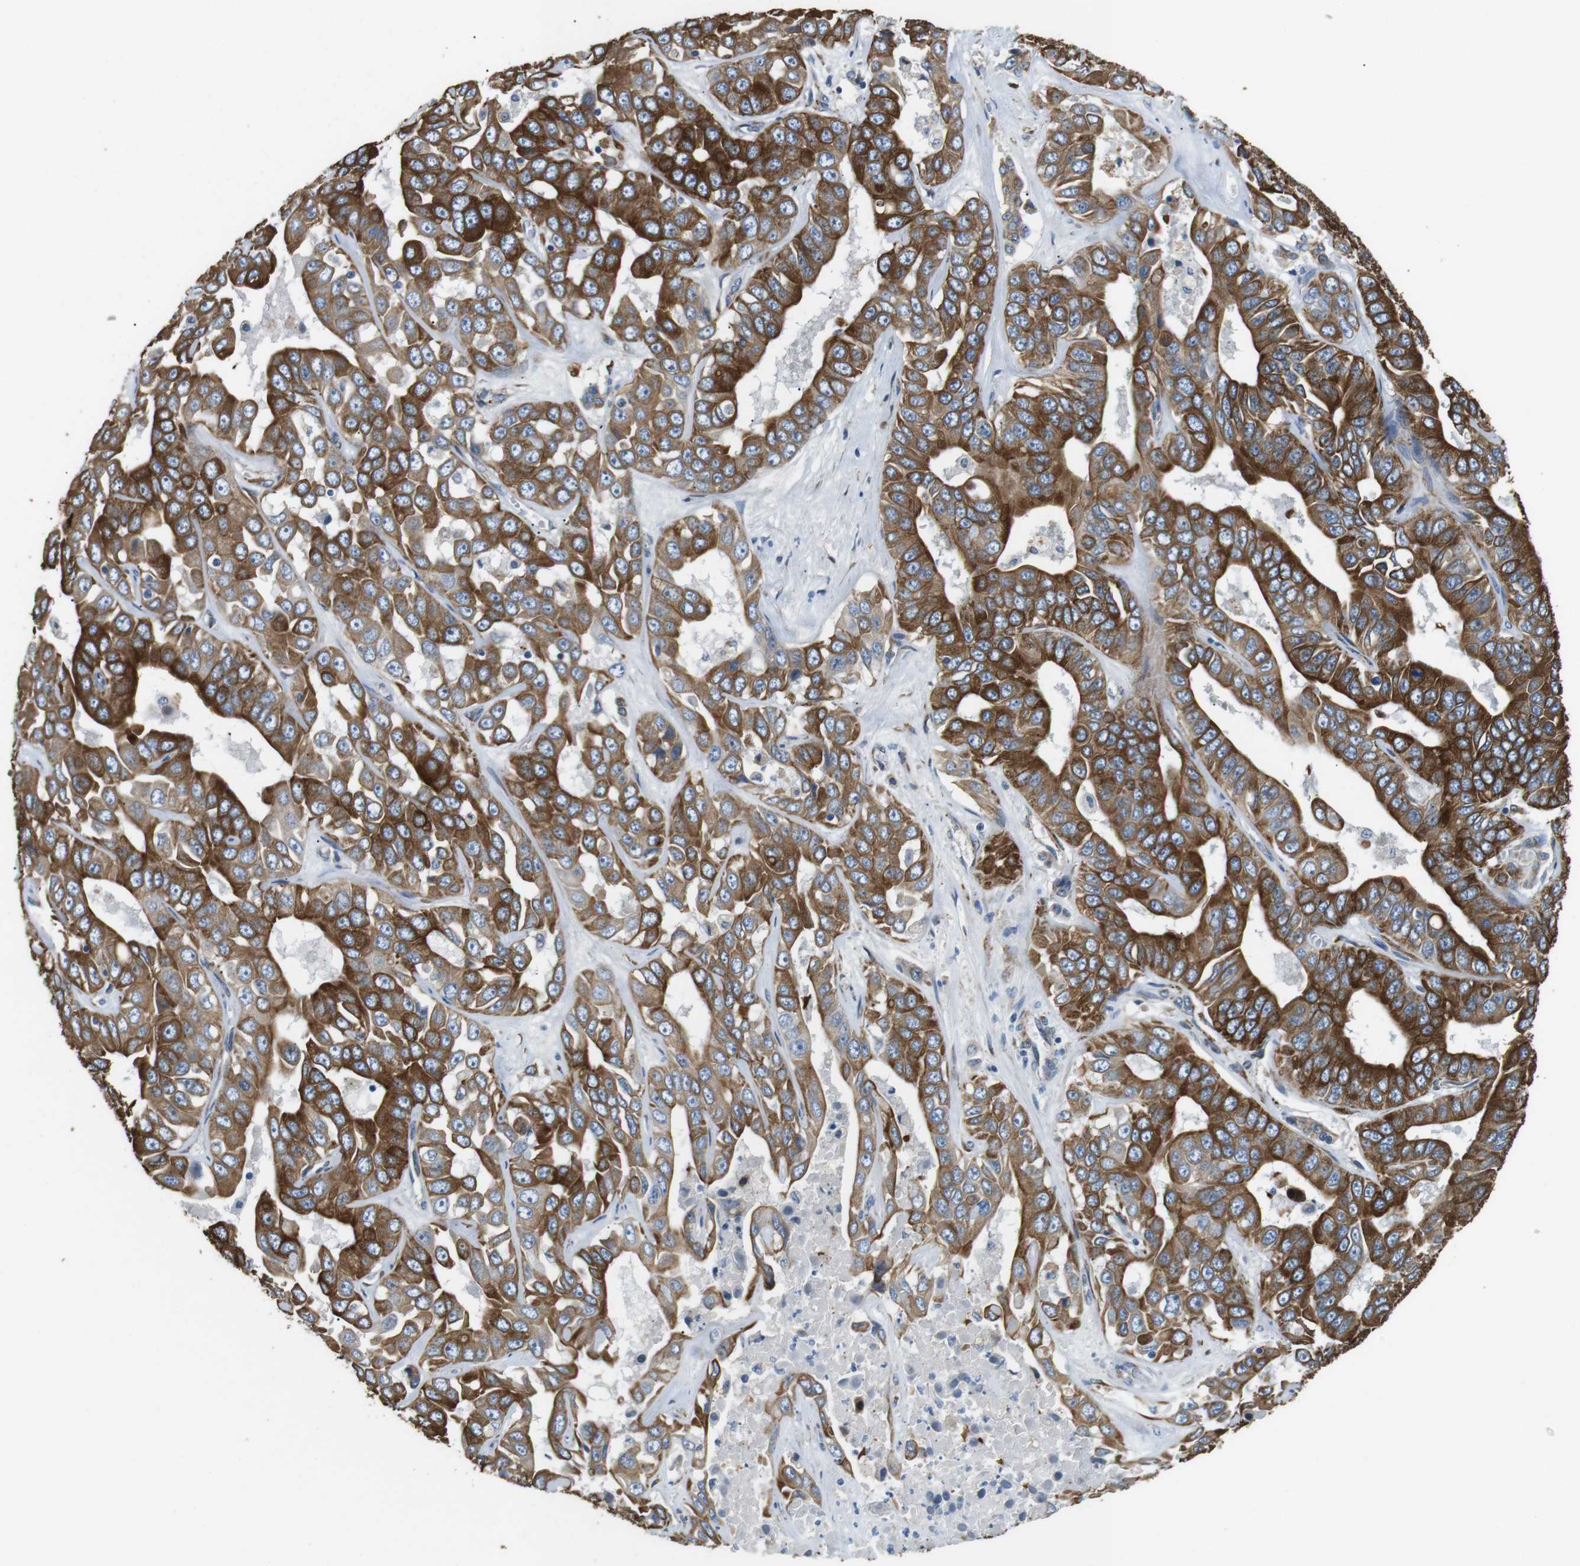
{"staining": {"intensity": "moderate", "quantity": ">75%", "location": "cytoplasmic/membranous"}, "tissue": "liver cancer", "cell_type": "Tumor cells", "image_type": "cancer", "snomed": [{"axis": "morphology", "description": "Cholangiocarcinoma"}, {"axis": "topography", "description": "Liver"}], "caption": "A brown stain highlights moderate cytoplasmic/membranous expression of a protein in cholangiocarcinoma (liver) tumor cells.", "gene": "UNC5CL", "patient": {"sex": "female", "age": 52}}